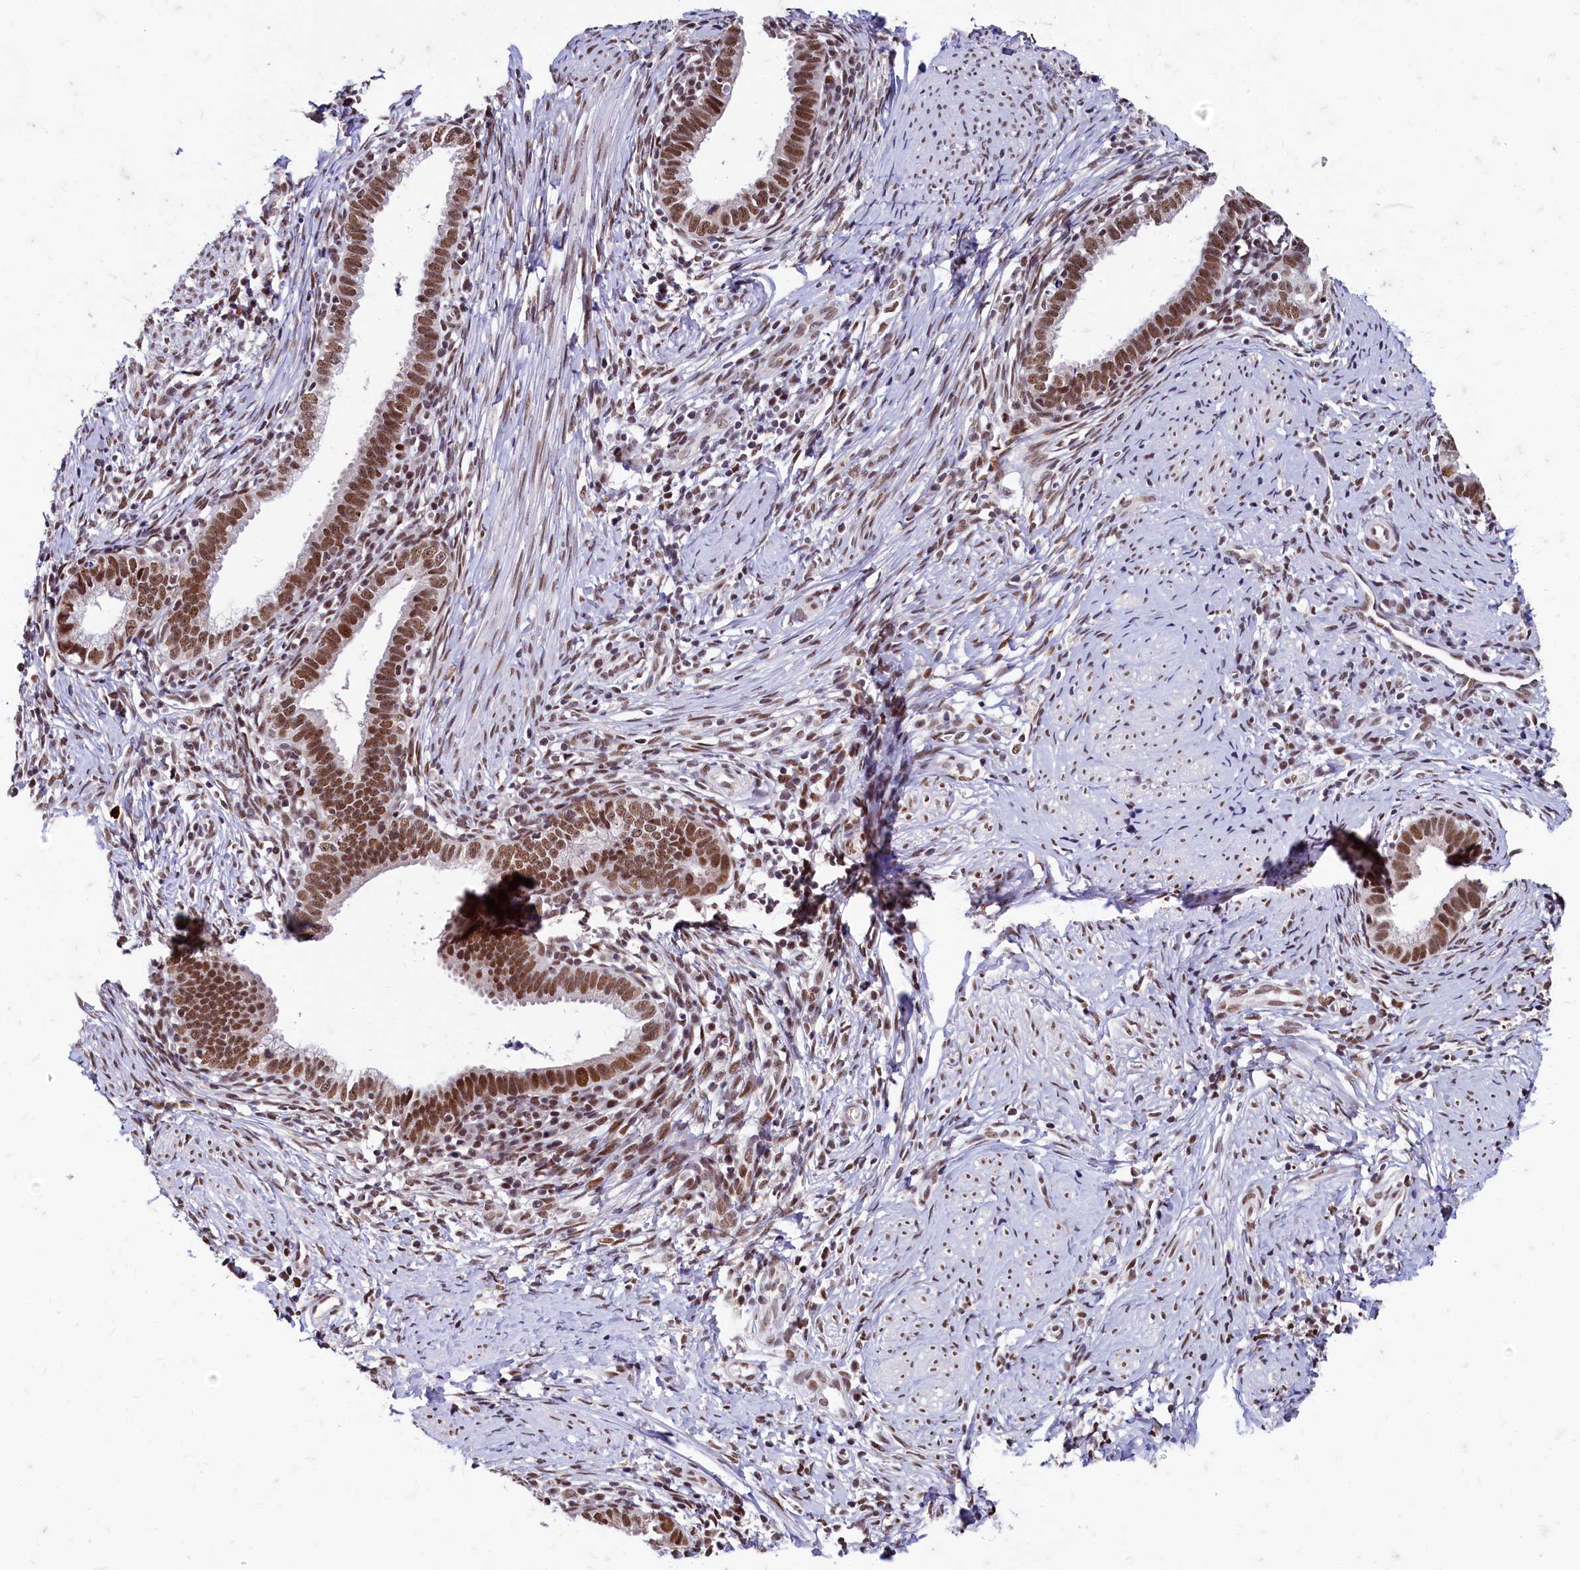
{"staining": {"intensity": "strong", "quantity": ">75%", "location": "nuclear"}, "tissue": "cervical cancer", "cell_type": "Tumor cells", "image_type": "cancer", "snomed": [{"axis": "morphology", "description": "Adenocarcinoma, NOS"}, {"axis": "topography", "description": "Cervix"}], "caption": "Immunohistochemical staining of human cervical cancer shows high levels of strong nuclear protein staining in about >75% of tumor cells.", "gene": "CPSF7", "patient": {"sex": "female", "age": 36}}